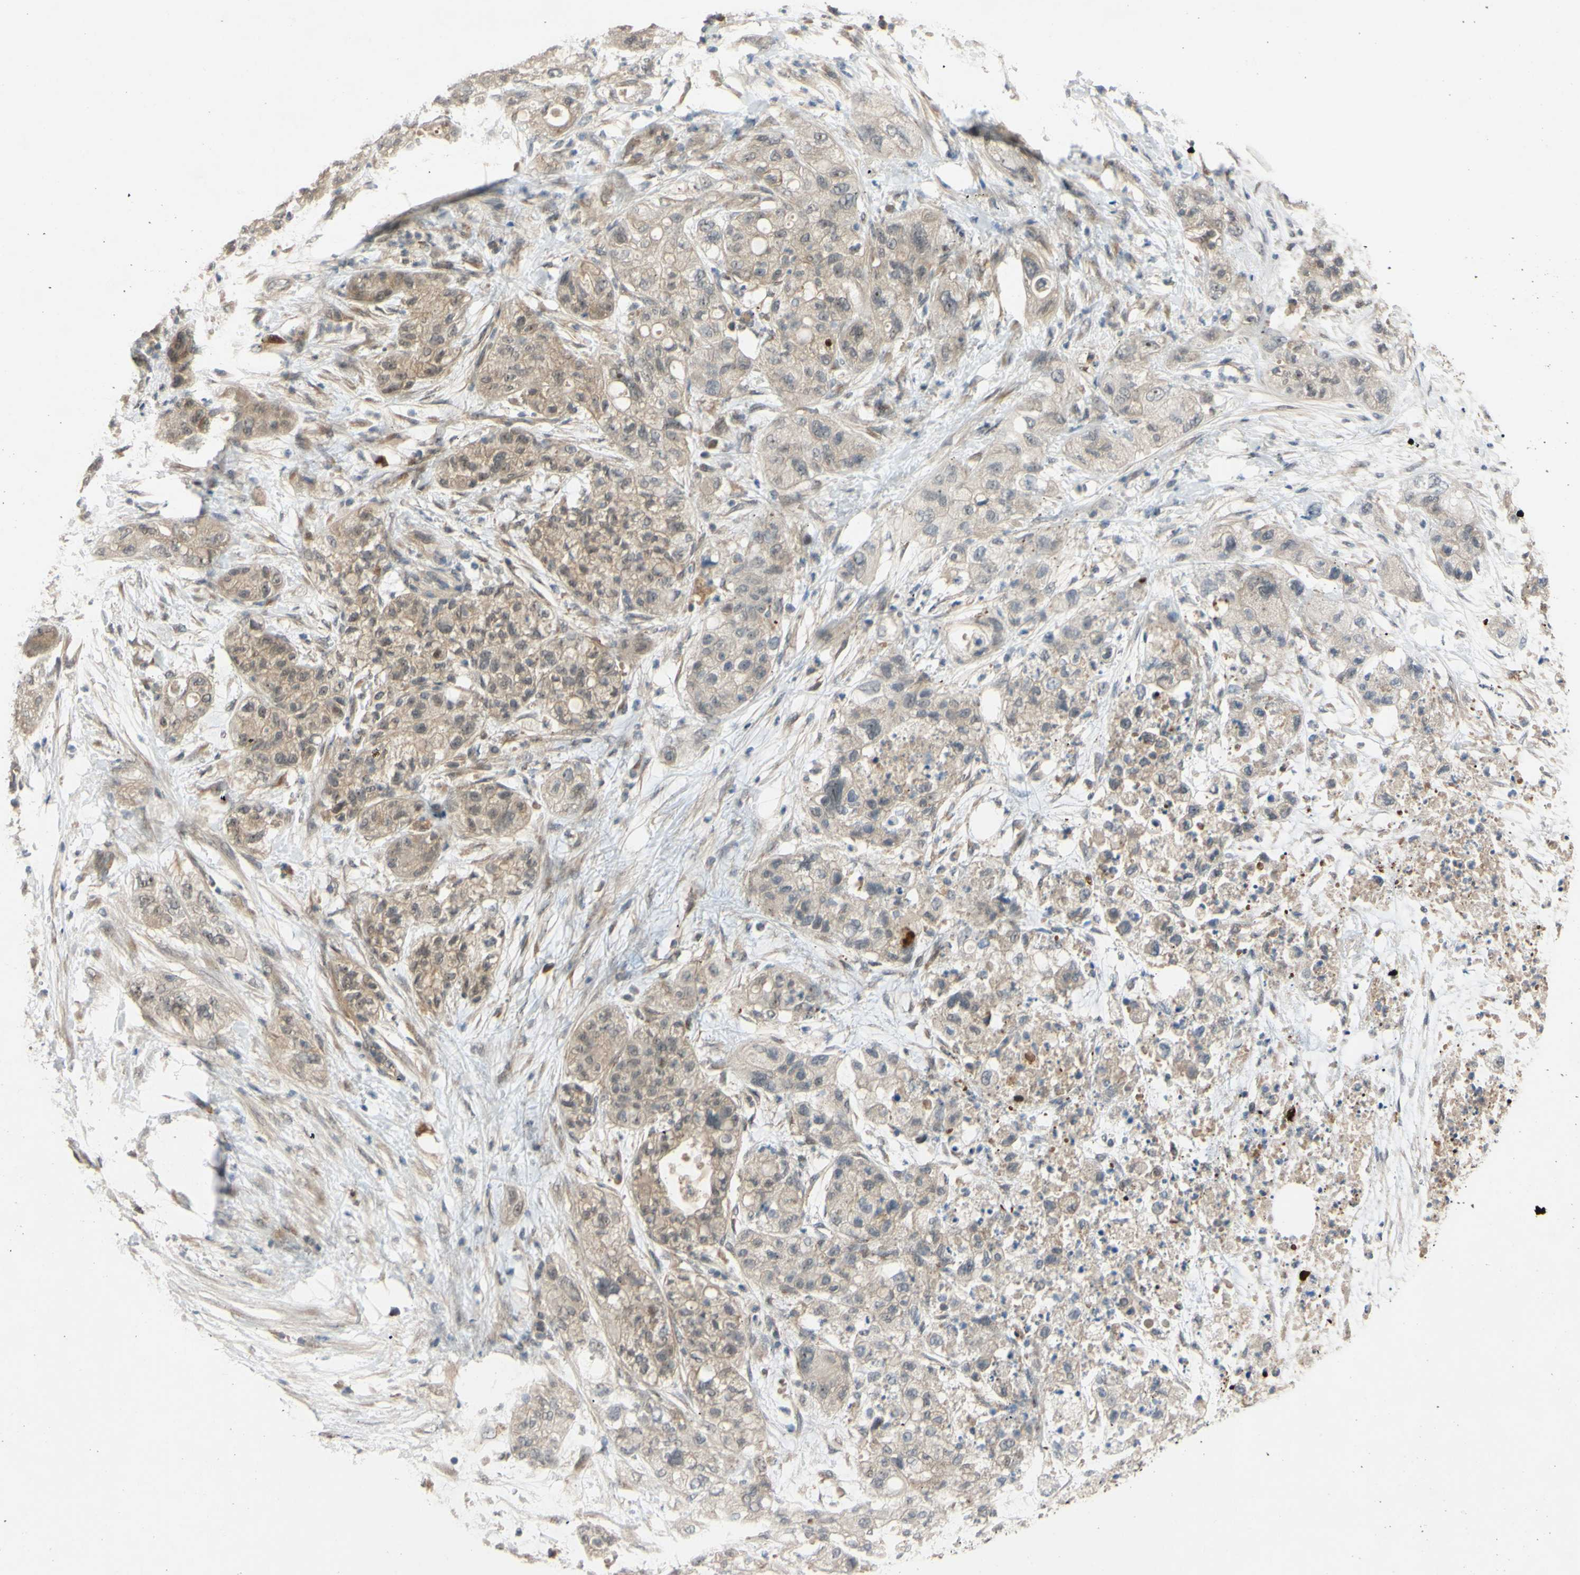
{"staining": {"intensity": "weak", "quantity": ">75%", "location": "cytoplasmic/membranous"}, "tissue": "pancreatic cancer", "cell_type": "Tumor cells", "image_type": "cancer", "snomed": [{"axis": "morphology", "description": "Adenocarcinoma, NOS"}, {"axis": "topography", "description": "Pancreas"}], "caption": "Immunohistochemistry (IHC) of pancreatic adenocarcinoma reveals low levels of weak cytoplasmic/membranous expression in about >75% of tumor cells. (IHC, brightfield microscopy, high magnification).", "gene": "ALK", "patient": {"sex": "female", "age": 78}}